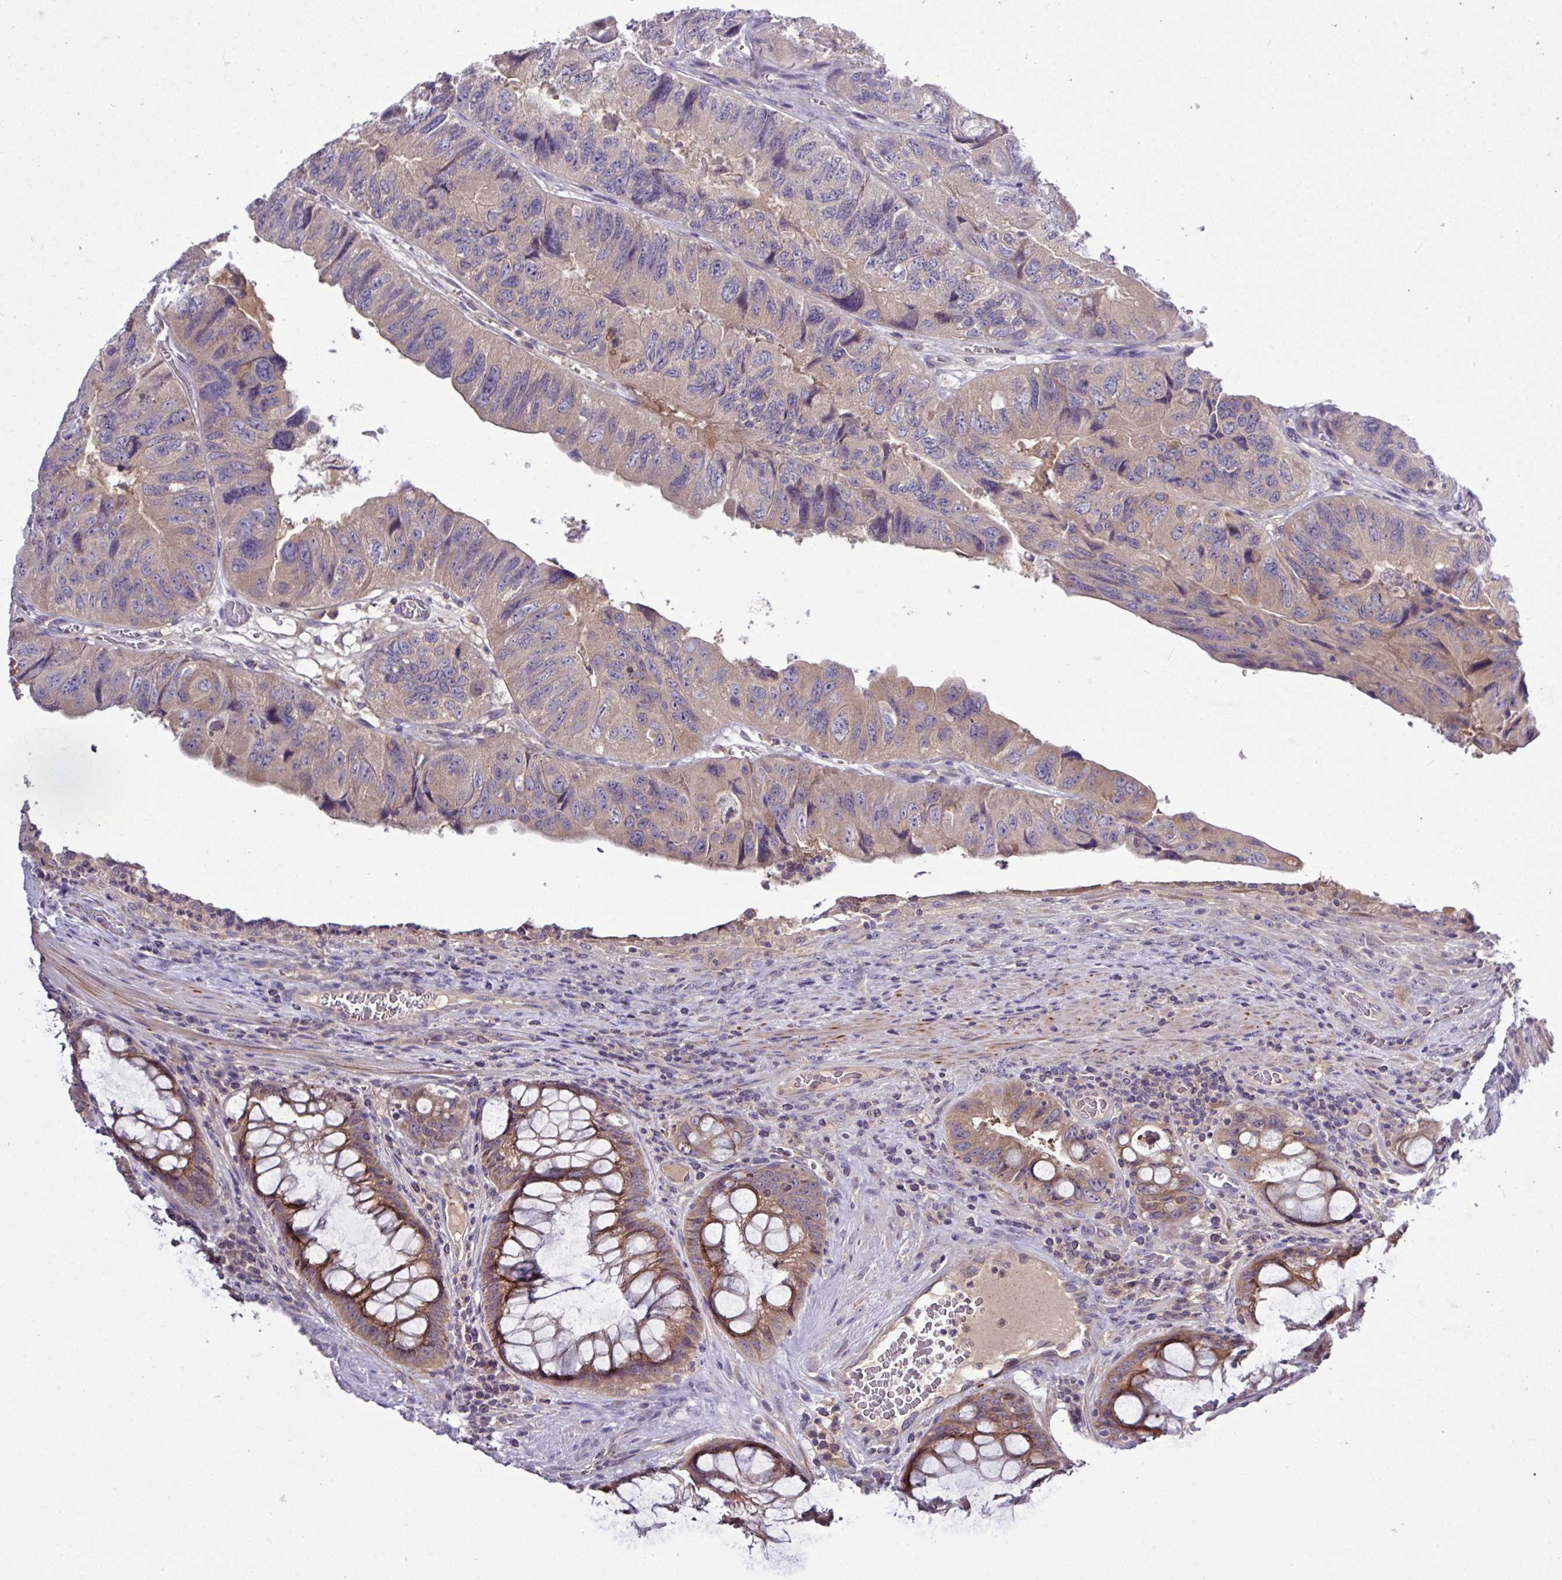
{"staining": {"intensity": "weak", "quantity": "<25%", "location": "cytoplasmic/membranous"}, "tissue": "colorectal cancer", "cell_type": "Tumor cells", "image_type": "cancer", "snomed": [{"axis": "morphology", "description": "Adenocarcinoma, NOS"}, {"axis": "topography", "description": "Rectum"}], "caption": "The photomicrograph reveals no significant staining in tumor cells of adenocarcinoma (colorectal).", "gene": "TMEM62", "patient": {"sex": "male", "age": 63}}